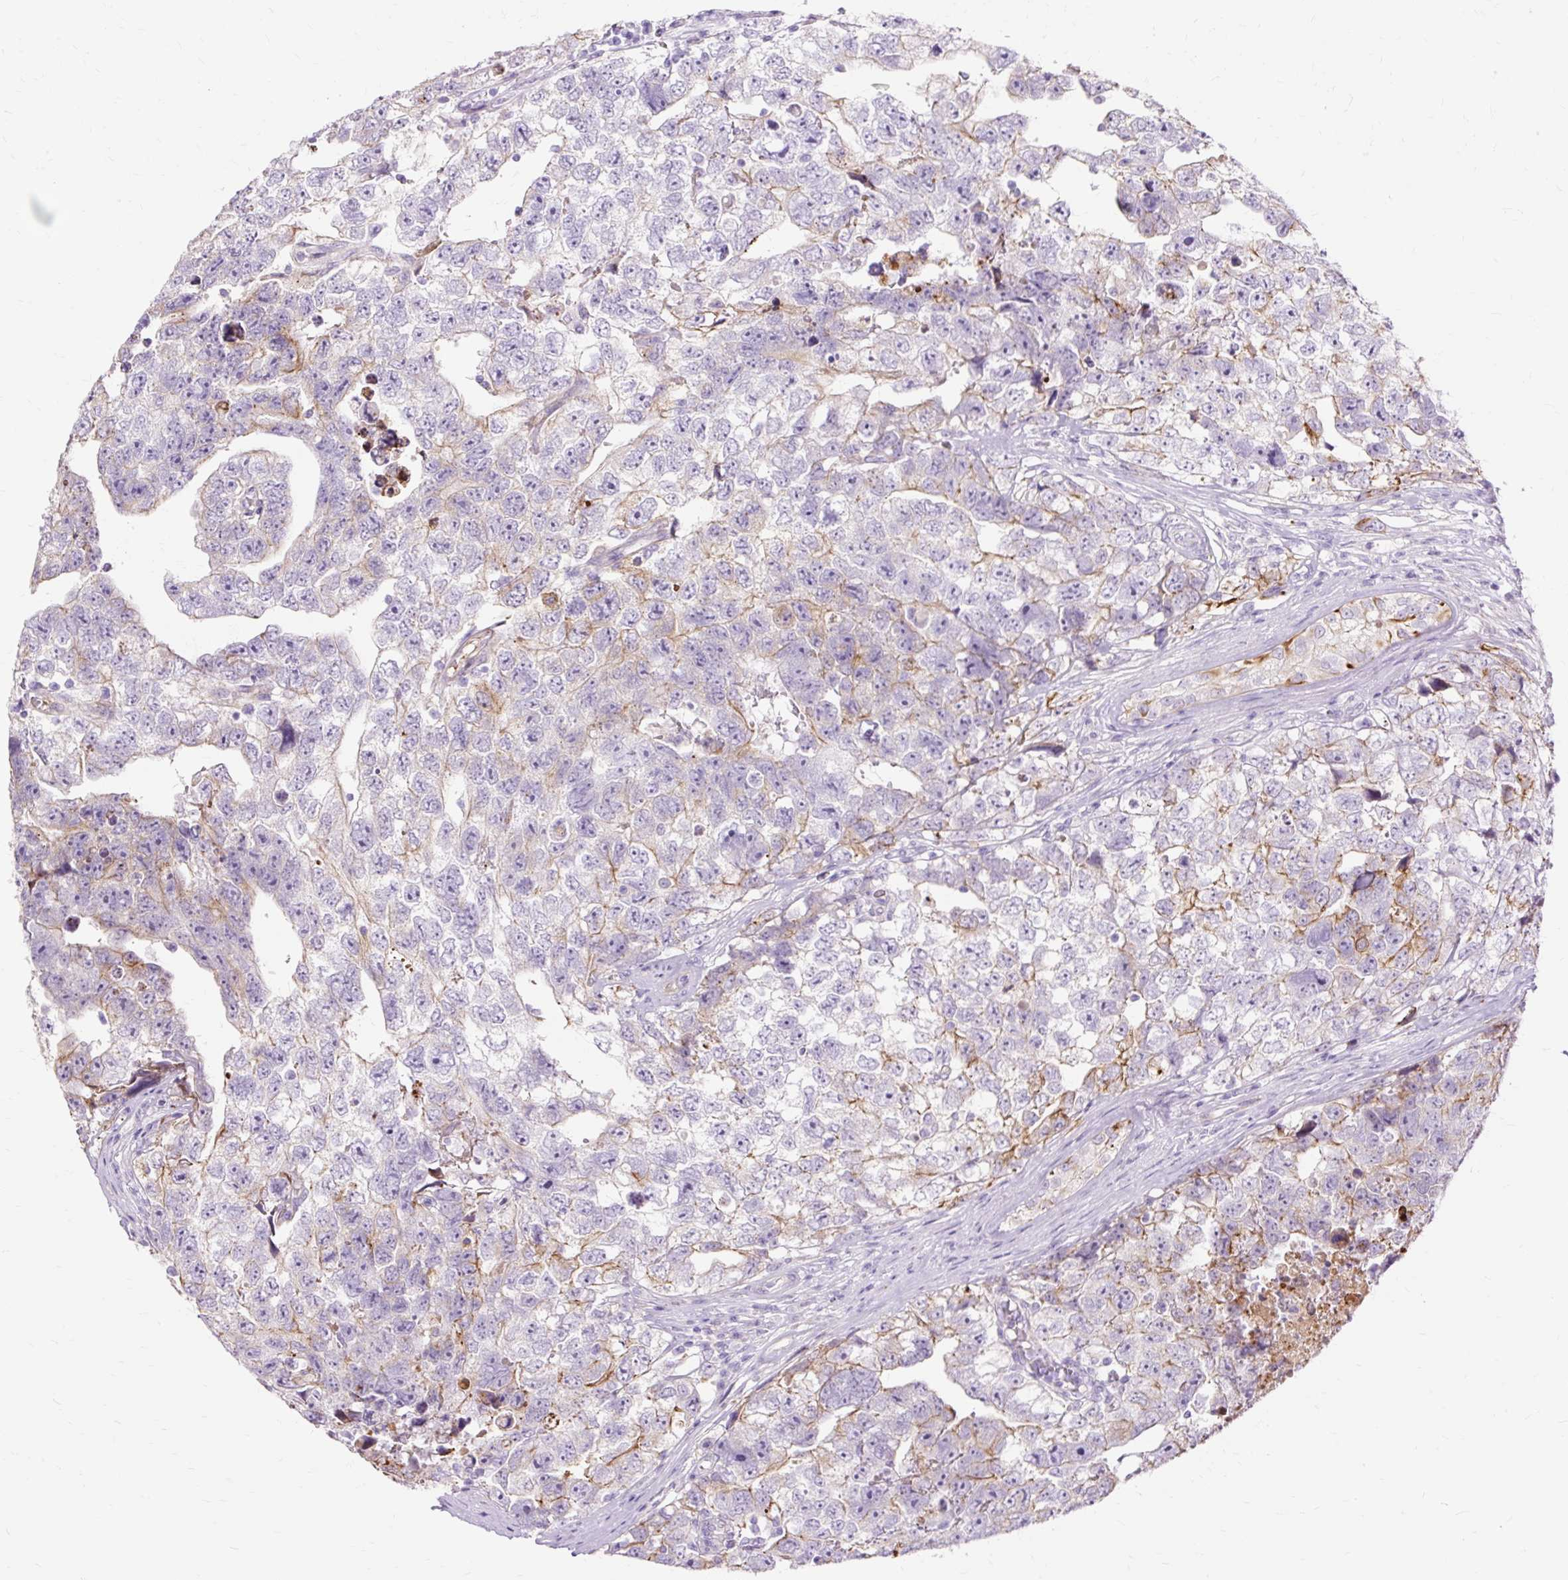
{"staining": {"intensity": "moderate", "quantity": "<25%", "location": "cytoplasmic/membranous"}, "tissue": "testis cancer", "cell_type": "Tumor cells", "image_type": "cancer", "snomed": [{"axis": "morphology", "description": "Carcinoma, Embryonal, NOS"}, {"axis": "topography", "description": "Testis"}], "caption": "Immunohistochemical staining of embryonal carcinoma (testis) shows low levels of moderate cytoplasmic/membranous protein positivity in approximately <25% of tumor cells.", "gene": "DCTN4", "patient": {"sex": "male", "age": 22}}